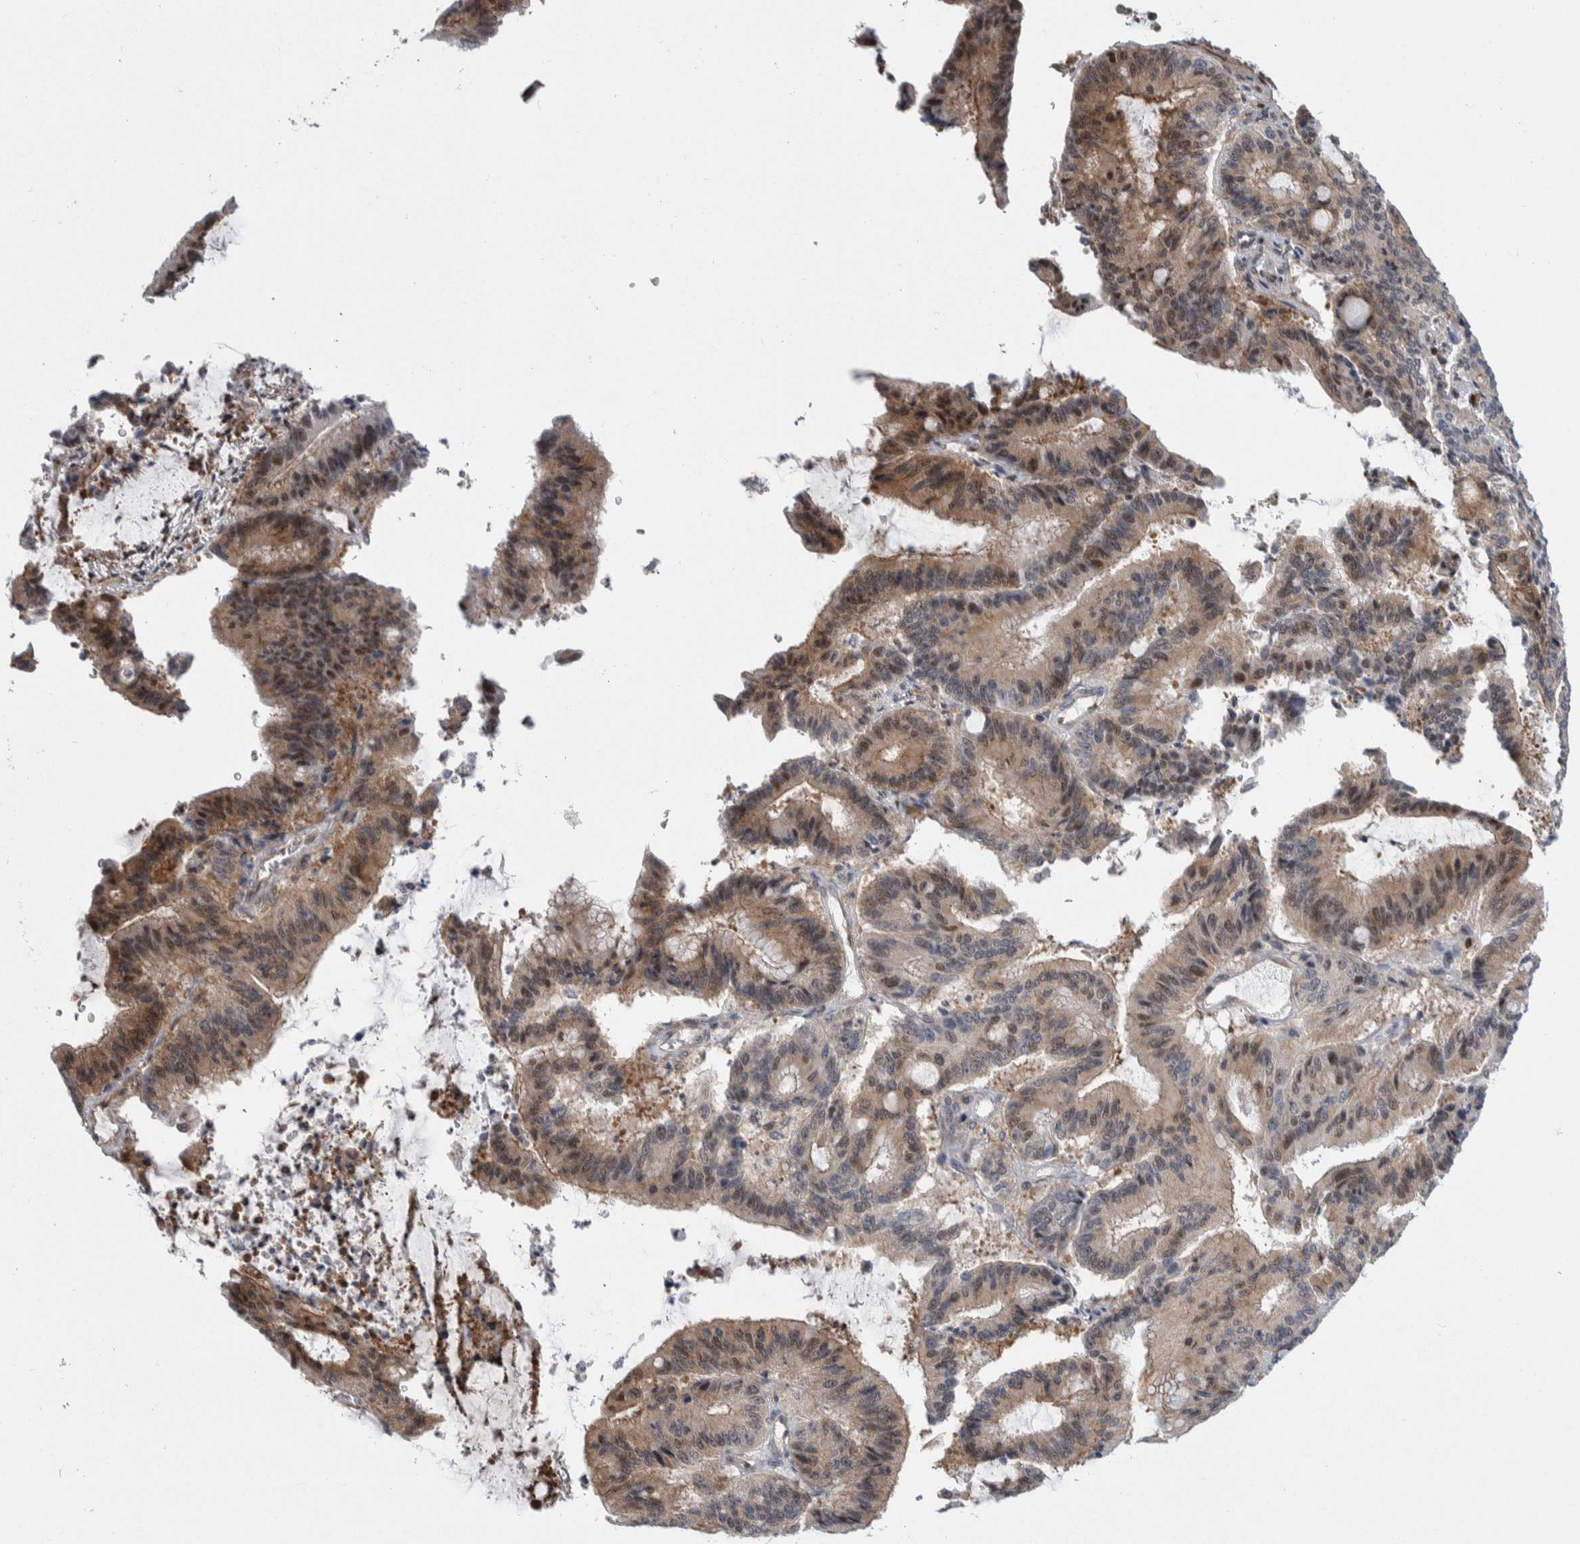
{"staining": {"intensity": "weak", "quantity": ">75%", "location": "cytoplasmic/membranous,nuclear"}, "tissue": "liver cancer", "cell_type": "Tumor cells", "image_type": "cancer", "snomed": [{"axis": "morphology", "description": "Cholangiocarcinoma"}, {"axis": "topography", "description": "Liver"}], "caption": "IHC image of cholangiocarcinoma (liver) stained for a protein (brown), which reveals low levels of weak cytoplasmic/membranous and nuclear positivity in about >75% of tumor cells.", "gene": "PTPA", "patient": {"sex": "female", "age": 73}}